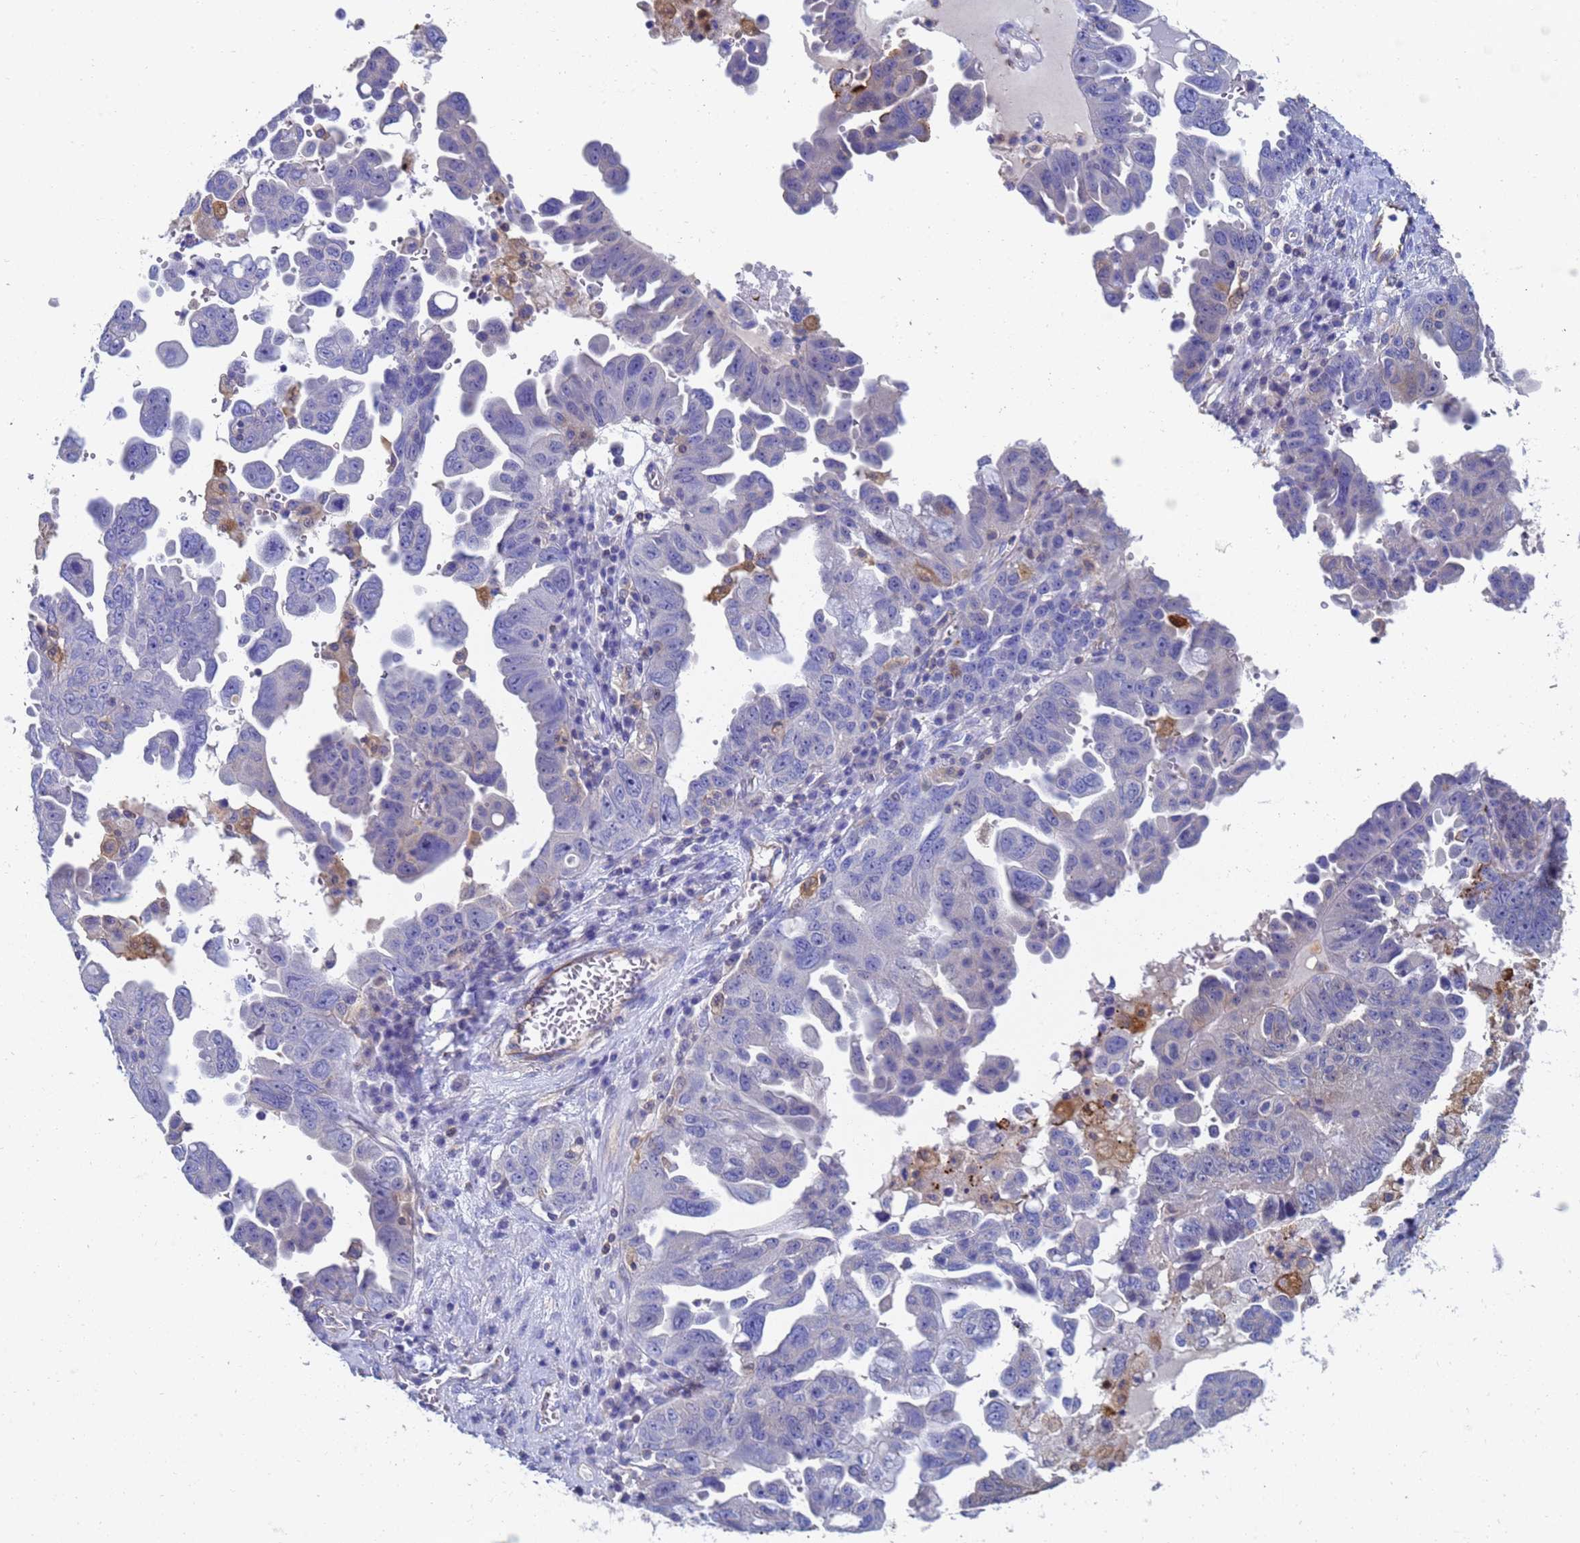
{"staining": {"intensity": "negative", "quantity": "none", "location": "none"}, "tissue": "ovarian cancer", "cell_type": "Tumor cells", "image_type": "cancer", "snomed": [{"axis": "morphology", "description": "Carcinoma, endometroid"}, {"axis": "topography", "description": "Ovary"}], "caption": "Protein analysis of ovarian cancer (endometroid carcinoma) reveals no significant expression in tumor cells.", "gene": "GCHFR", "patient": {"sex": "female", "age": 62}}